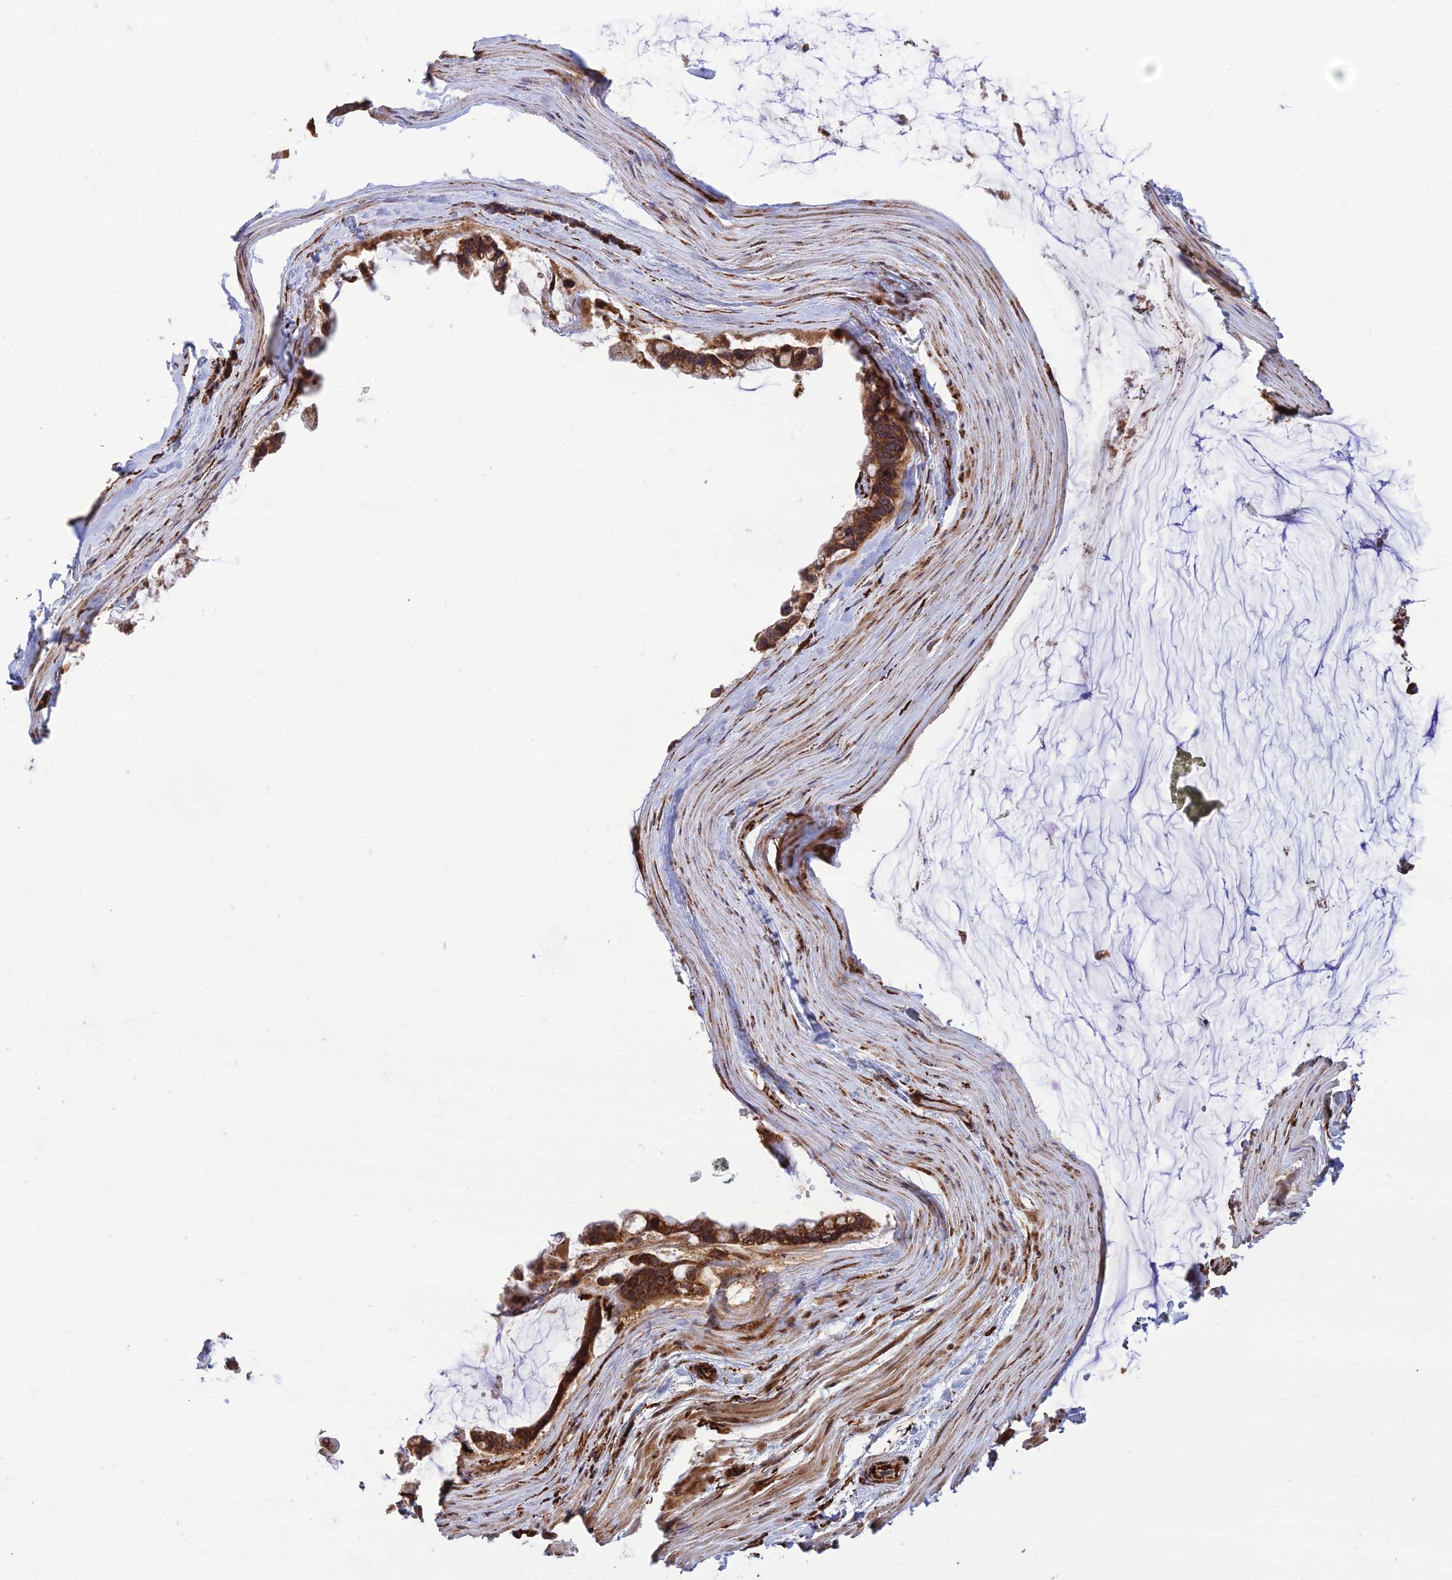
{"staining": {"intensity": "strong", "quantity": ">75%", "location": "cytoplasmic/membranous"}, "tissue": "ovarian cancer", "cell_type": "Tumor cells", "image_type": "cancer", "snomed": [{"axis": "morphology", "description": "Cystadenocarcinoma, mucinous, NOS"}, {"axis": "topography", "description": "Ovary"}], "caption": "The micrograph demonstrates staining of ovarian cancer (mucinous cystadenocarcinoma), revealing strong cytoplasmic/membranous protein staining (brown color) within tumor cells. Using DAB (3,3'-diaminobenzidine) (brown) and hematoxylin (blue) stains, captured at high magnification using brightfield microscopy.", "gene": "CRTAP", "patient": {"sex": "female", "age": 39}}